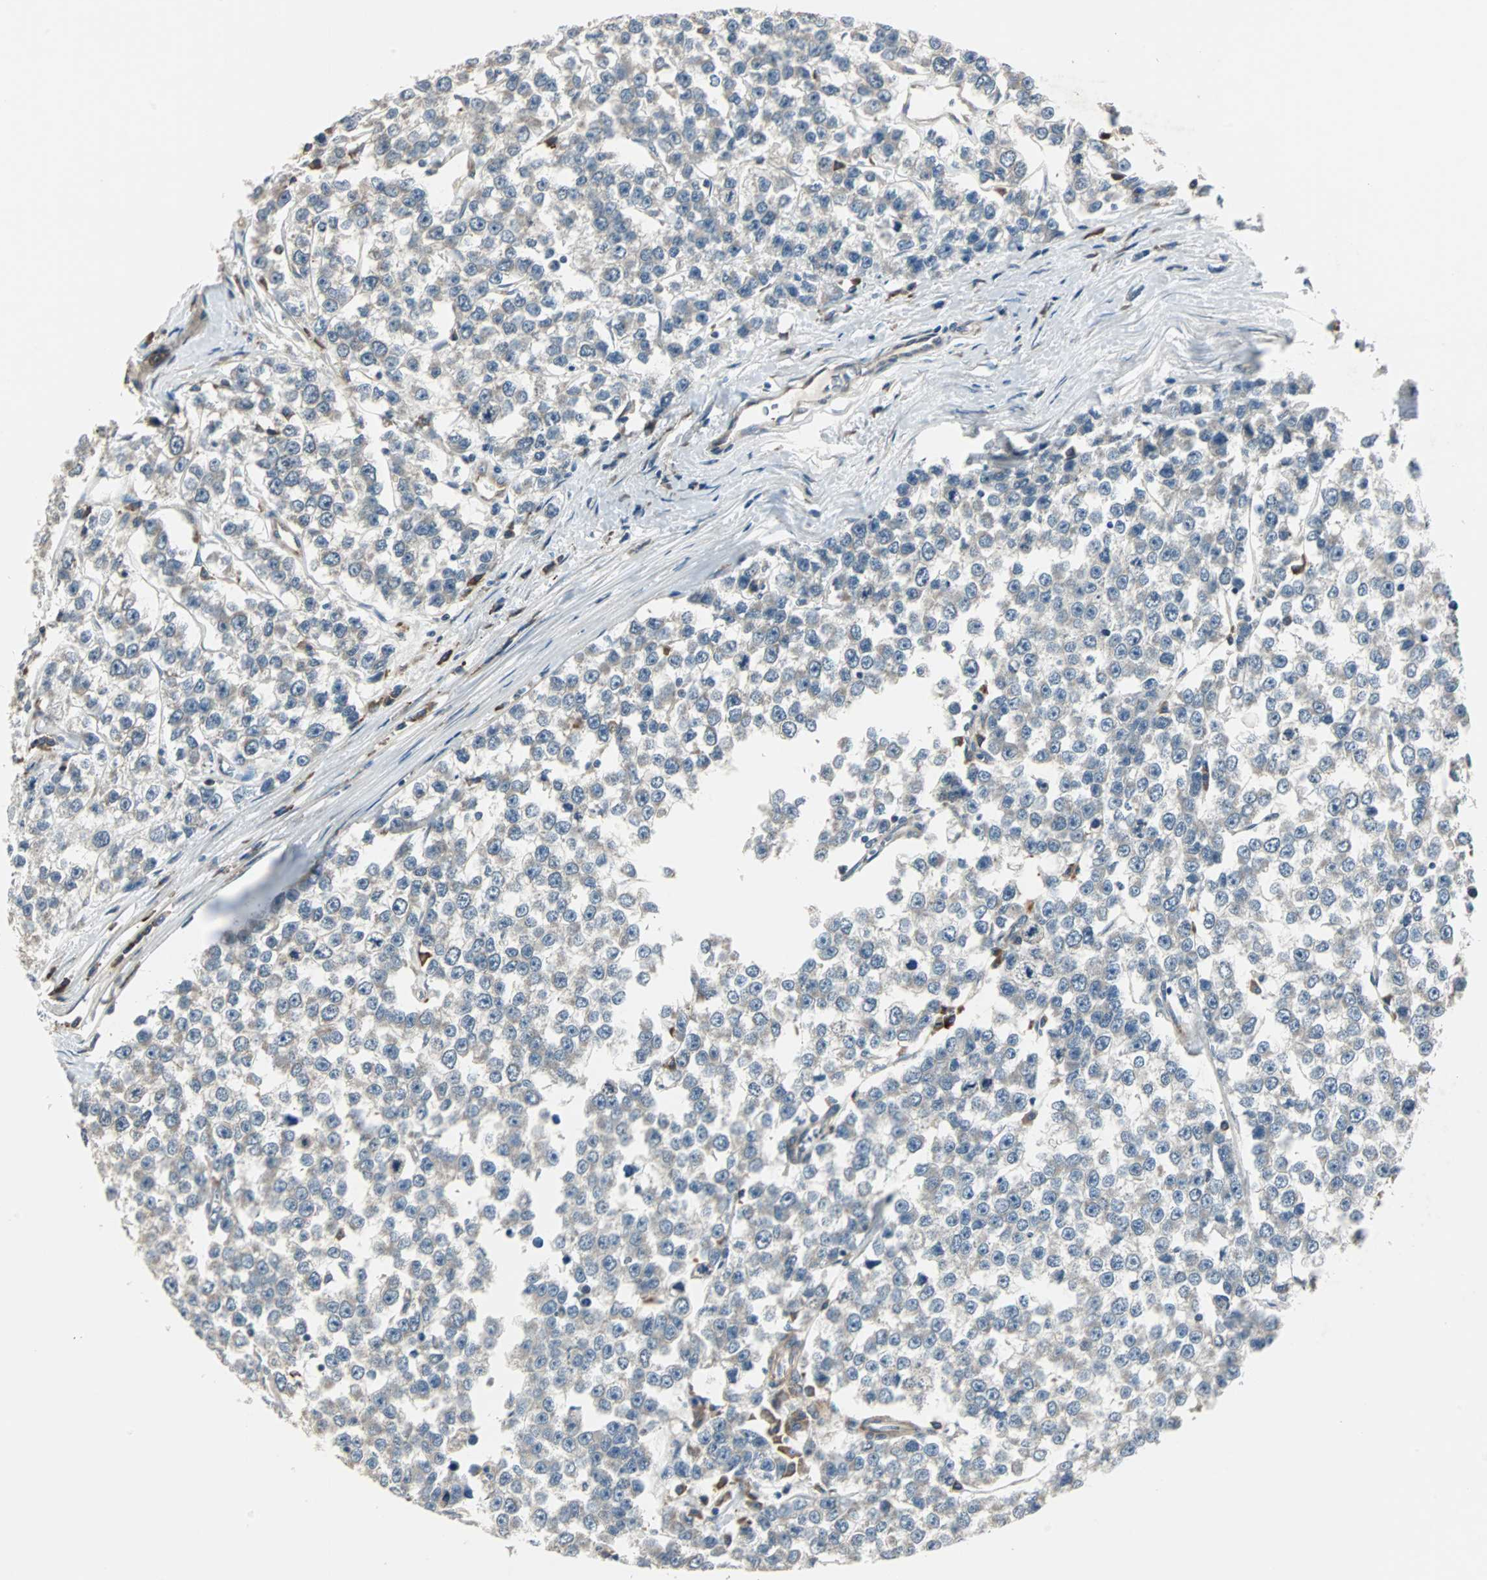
{"staining": {"intensity": "negative", "quantity": "none", "location": "none"}, "tissue": "testis cancer", "cell_type": "Tumor cells", "image_type": "cancer", "snomed": [{"axis": "morphology", "description": "Seminoma, NOS"}, {"axis": "morphology", "description": "Carcinoma, Embryonal, NOS"}, {"axis": "topography", "description": "Testis"}], "caption": "DAB immunohistochemical staining of human testis seminoma shows no significant expression in tumor cells. Nuclei are stained in blue.", "gene": "CHP1", "patient": {"sex": "male", "age": 52}}